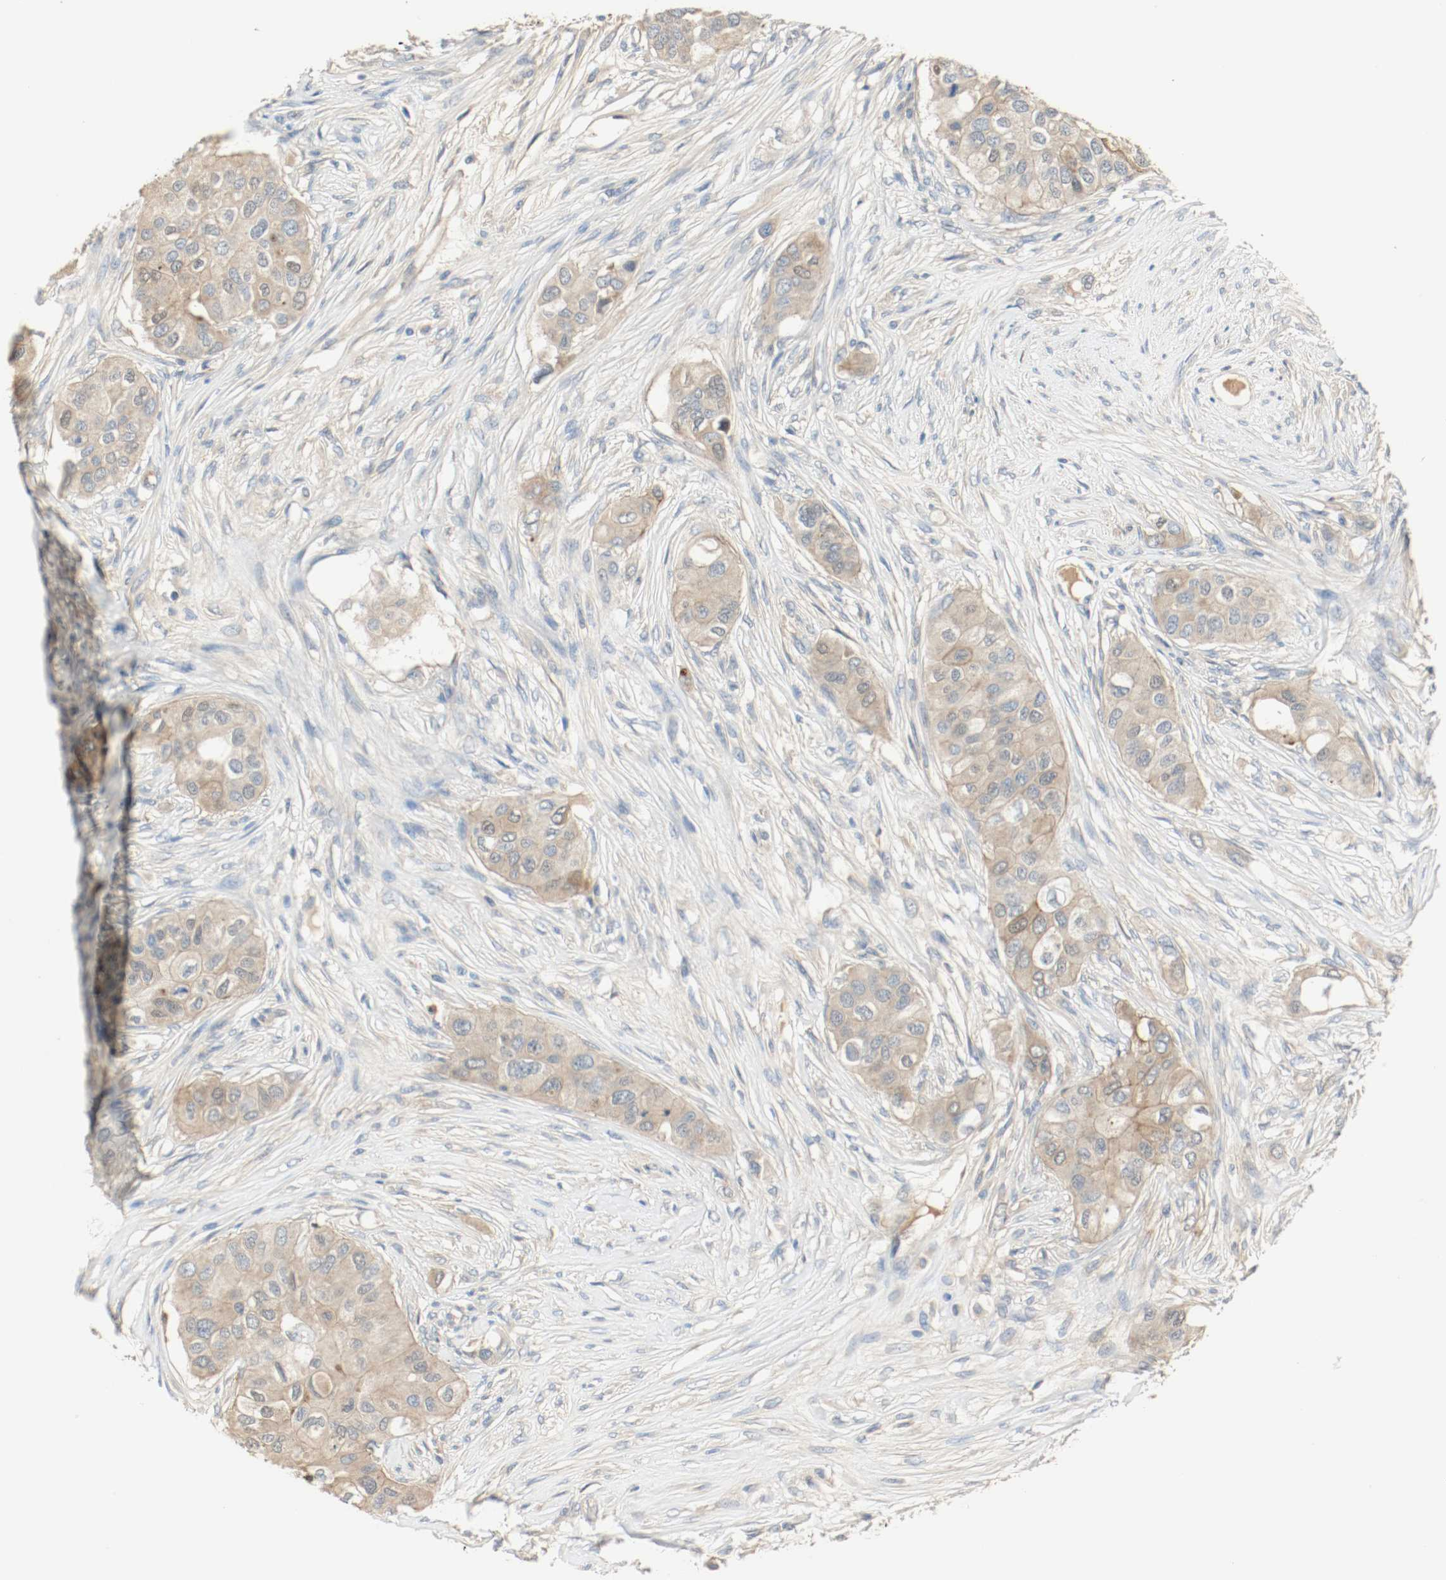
{"staining": {"intensity": "weak", "quantity": ">75%", "location": "cytoplasmic/membranous"}, "tissue": "breast cancer", "cell_type": "Tumor cells", "image_type": "cancer", "snomed": [{"axis": "morphology", "description": "Normal tissue, NOS"}, {"axis": "morphology", "description": "Duct carcinoma"}, {"axis": "topography", "description": "Breast"}], "caption": "Protein expression analysis of human breast cancer reveals weak cytoplasmic/membranous positivity in approximately >75% of tumor cells. (brown staining indicates protein expression, while blue staining denotes nuclei).", "gene": "MELTF", "patient": {"sex": "female", "age": 49}}